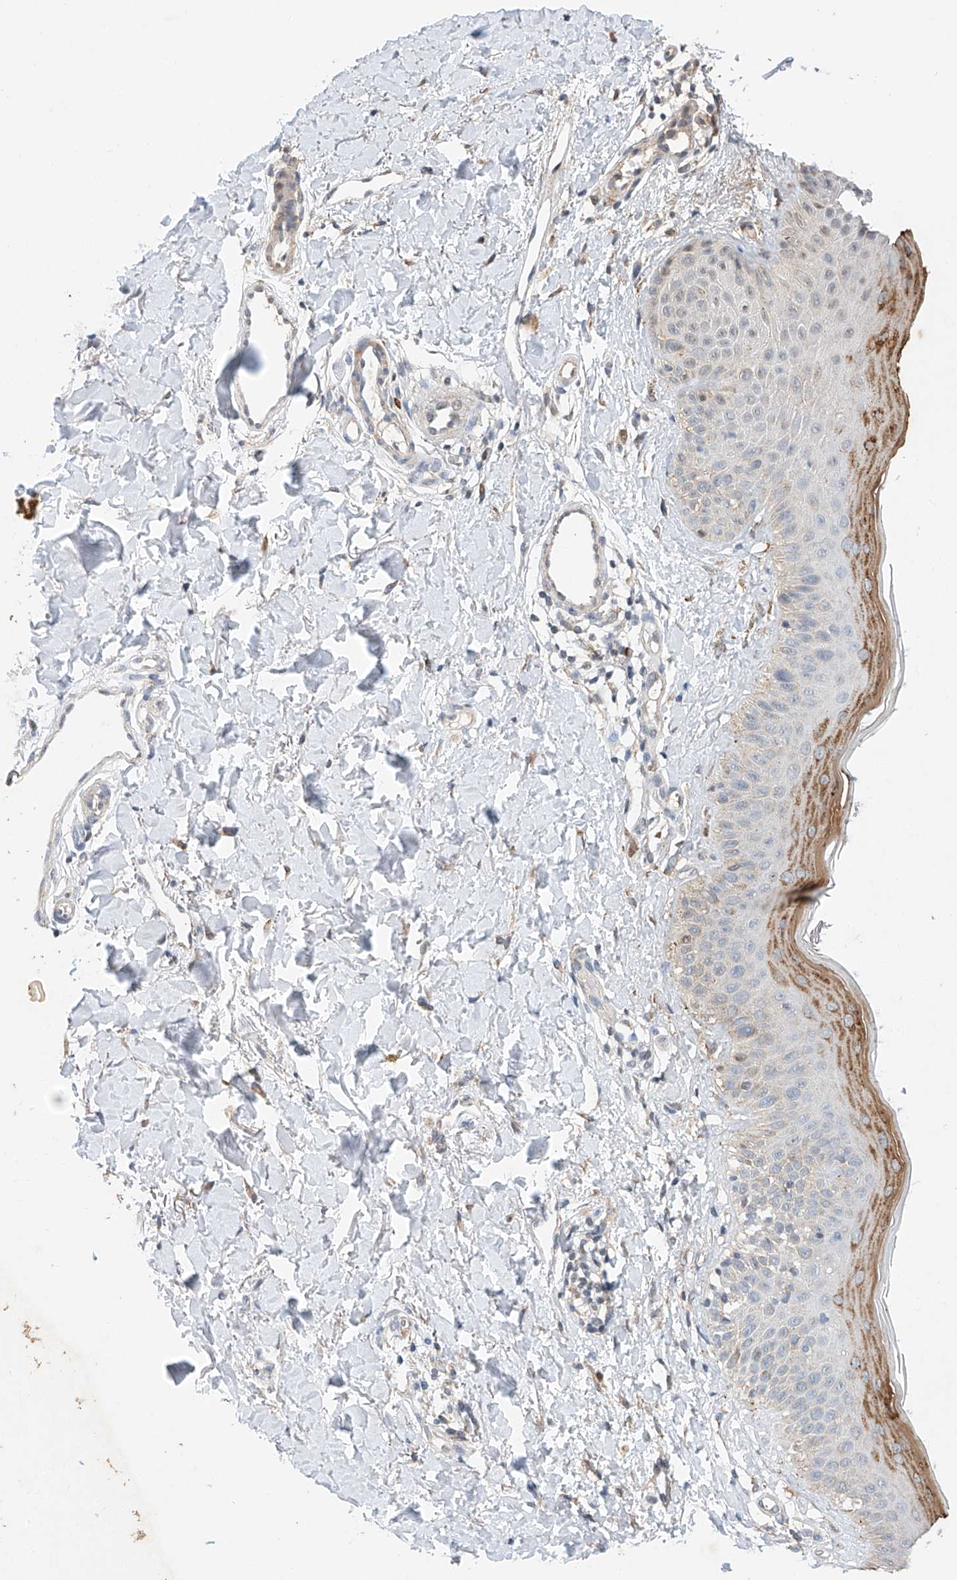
{"staining": {"intensity": "weak", "quantity": ">75%", "location": "cytoplasmic/membranous"}, "tissue": "skin", "cell_type": "Fibroblasts", "image_type": "normal", "snomed": [{"axis": "morphology", "description": "Normal tissue, NOS"}, {"axis": "topography", "description": "Skin"}], "caption": "Weak cytoplasmic/membranous expression for a protein is identified in approximately >75% of fibroblasts of unremarkable skin using immunohistochemistry (IHC).", "gene": "CTDP1", "patient": {"sex": "male", "age": 52}}